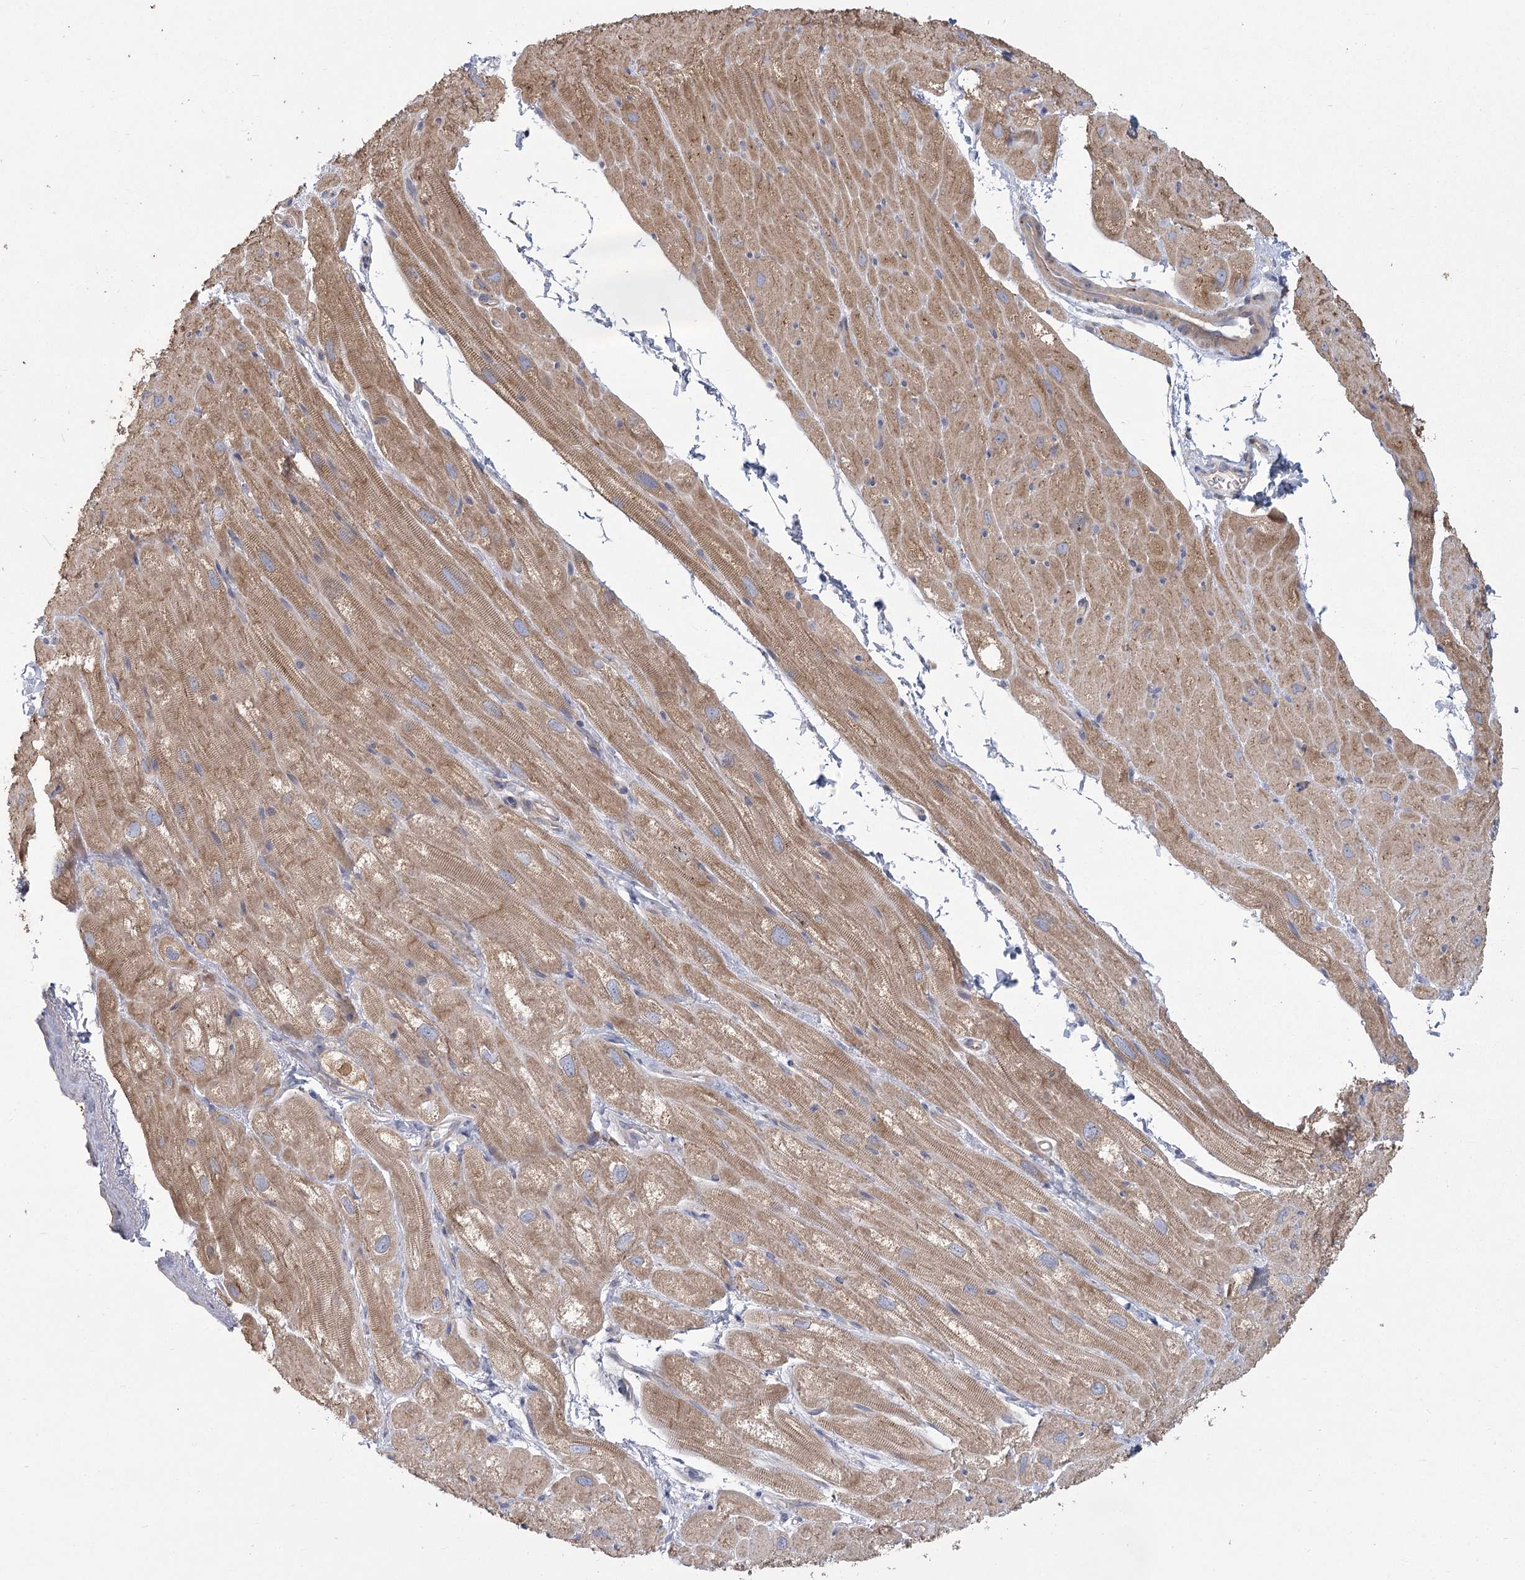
{"staining": {"intensity": "moderate", "quantity": ">75%", "location": "cytoplasmic/membranous"}, "tissue": "heart muscle", "cell_type": "Cardiomyocytes", "image_type": "normal", "snomed": [{"axis": "morphology", "description": "Normal tissue, NOS"}, {"axis": "topography", "description": "Heart"}], "caption": "This is a photomicrograph of immunohistochemistry staining of benign heart muscle, which shows moderate positivity in the cytoplasmic/membranous of cardiomyocytes.", "gene": "CNTLN", "patient": {"sex": "male", "age": 50}}